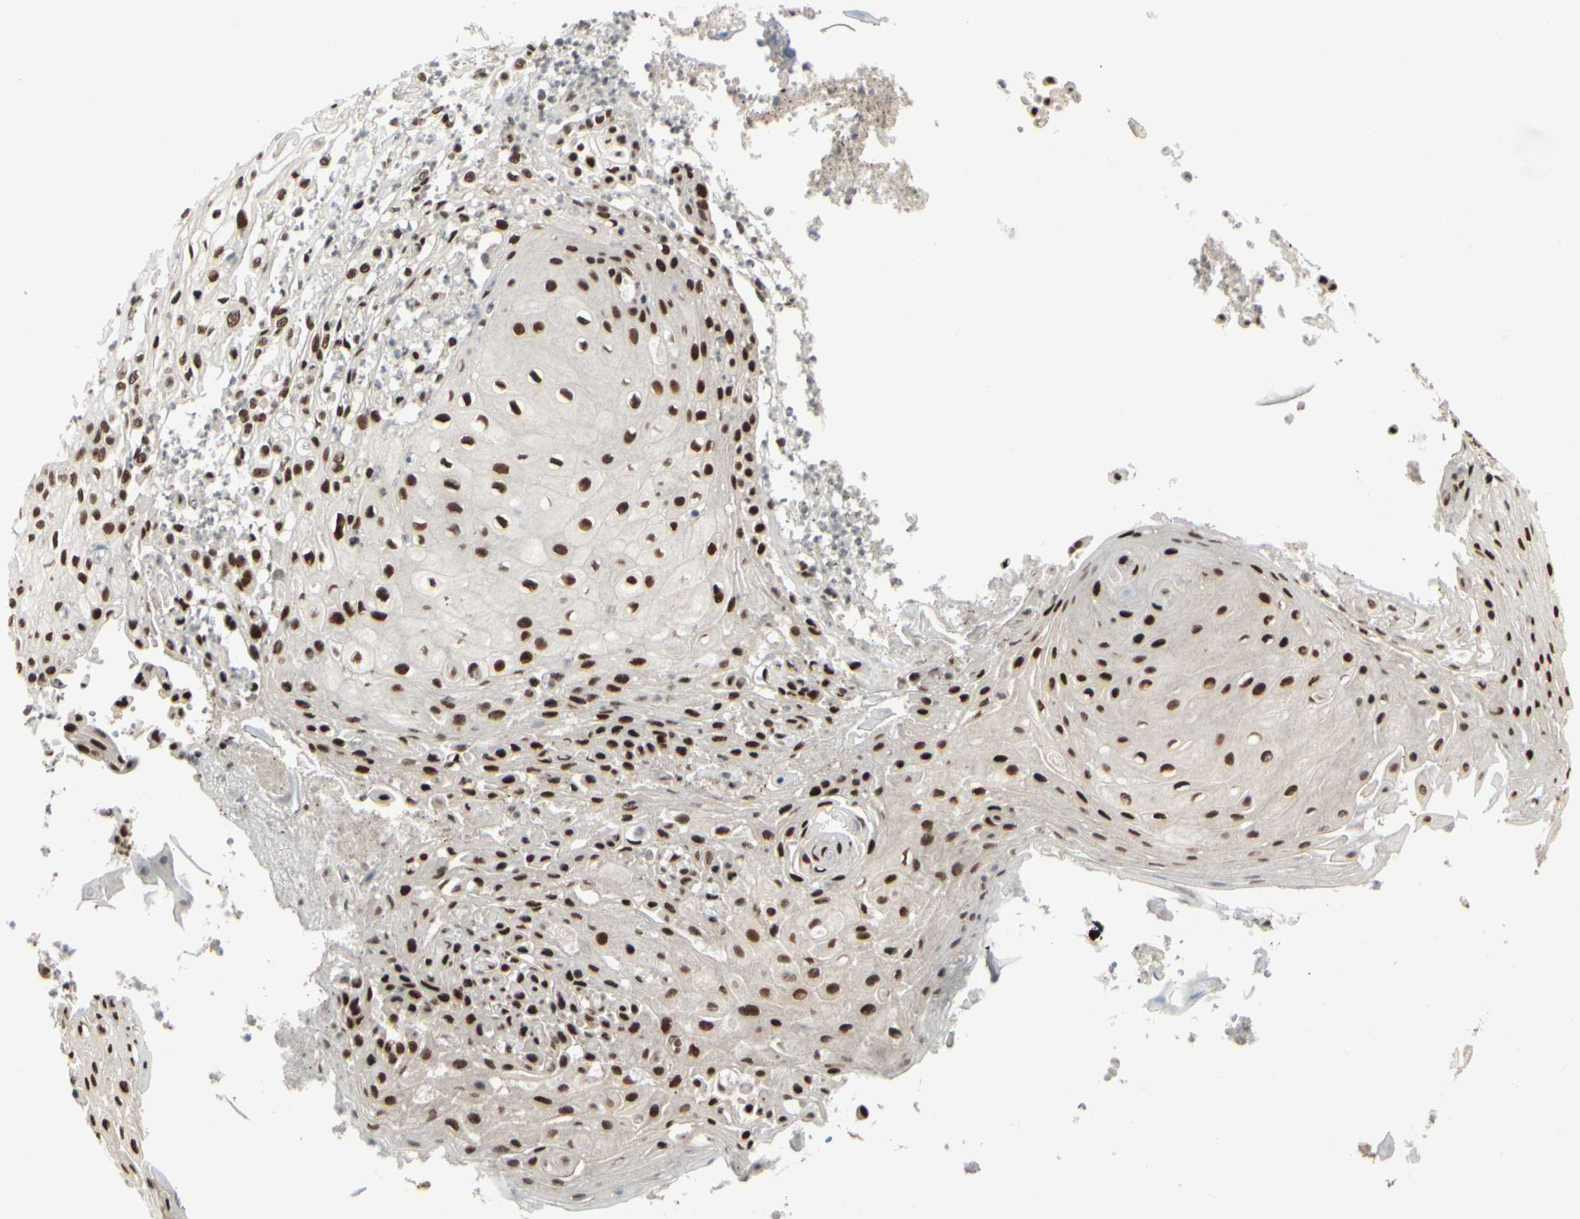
{"staining": {"intensity": "strong", "quantity": ">75%", "location": "nuclear"}, "tissue": "skin cancer", "cell_type": "Tumor cells", "image_type": "cancer", "snomed": [{"axis": "morphology", "description": "Squamous cell carcinoma, NOS"}, {"axis": "topography", "description": "Skin"}], "caption": "Immunohistochemistry (IHC) micrograph of skin squamous cell carcinoma stained for a protein (brown), which shows high levels of strong nuclear expression in approximately >75% of tumor cells.", "gene": "HMG20A", "patient": {"sex": "male", "age": 65}}